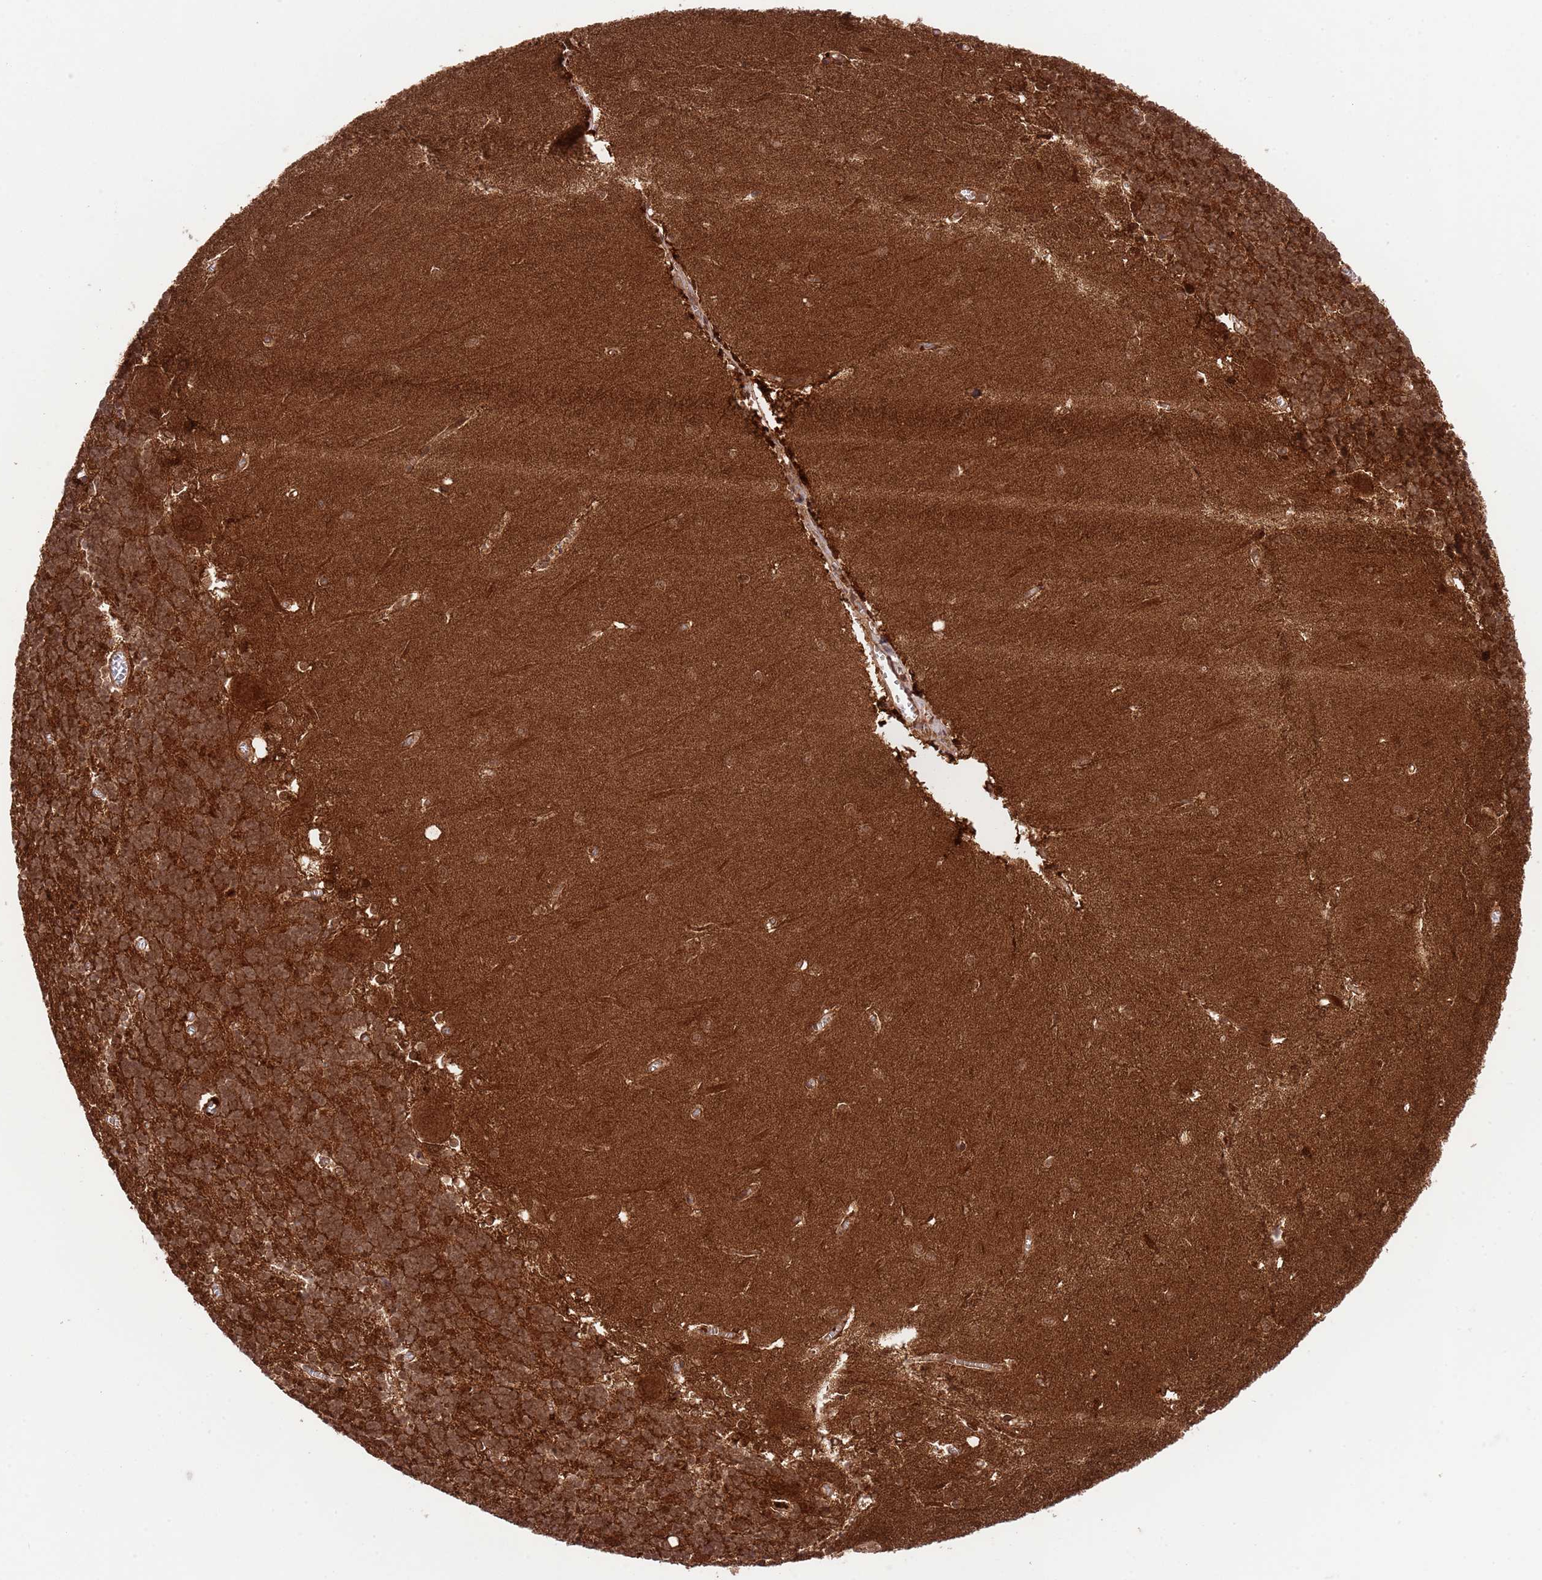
{"staining": {"intensity": "moderate", "quantity": ">75%", "location": "cytoplasmic/membranous,nuclear"}, "tissue": "cerebellum", "cell_type": "Cells in granular layer", "image_type": "normal", "snomed": [{"axis": "morphology", "description": "Normal tissue, NOS"}, {"axis": "topography", "description": "Cerebellum"}], "caption": "Cerebellum stained with DAB (3,3'-diaminobenzidine) IHC demonstrates medium levels of moderate cytoplasmic/membranous,nuclear expression in about >75% of cells in granular layer.", "gene": "HDHD2", "patient": {"sex": "male", "age": 37}}